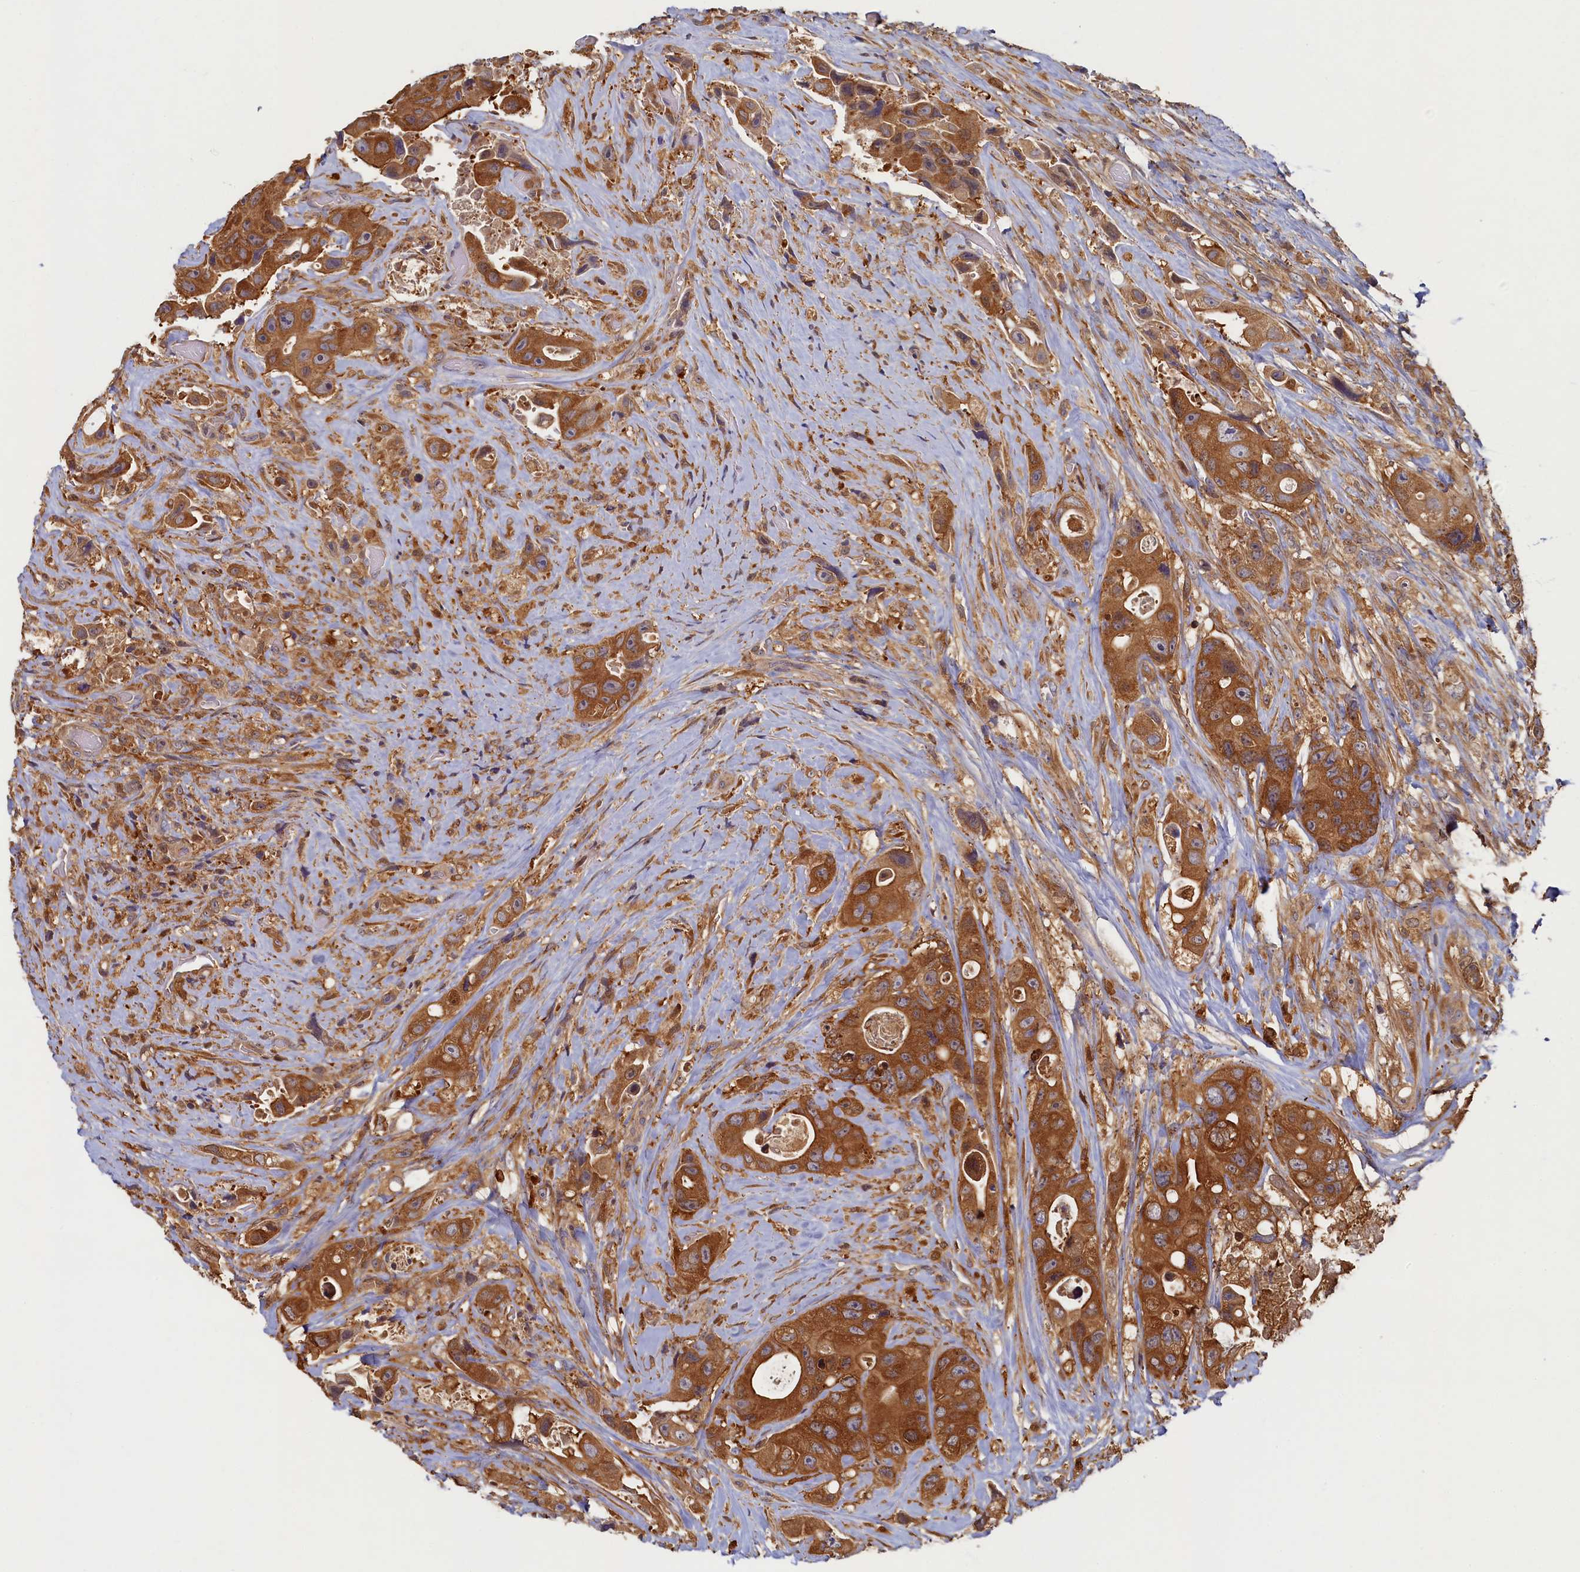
{"staining": {"intensity": "strong", "quantity": ">75%", "location": "cytoplasmic/membranous"}, "tissue": "colorectal cancer", "cell_type": "Tumor cells", "image_type": "cancer", "snomed": [{"axis": "morphology", "description": "Adenocarcinoma, NOS"}, {"axis": "topography", "description": "Colon"}], "caption": "Protein analysis of adenocarcinoma (colorectal) tissue demonstrates strong cytoplasmic/membranous expression in about >75% of tumor cells. (Stains: DAB (3,3'-diaminobenzidine) in brown, nuclei in blue, Microscopy: brightfield microscopy at high magnification).", "gene": "TIMM8B", "patient": {"sex": "female", "age": 46}}